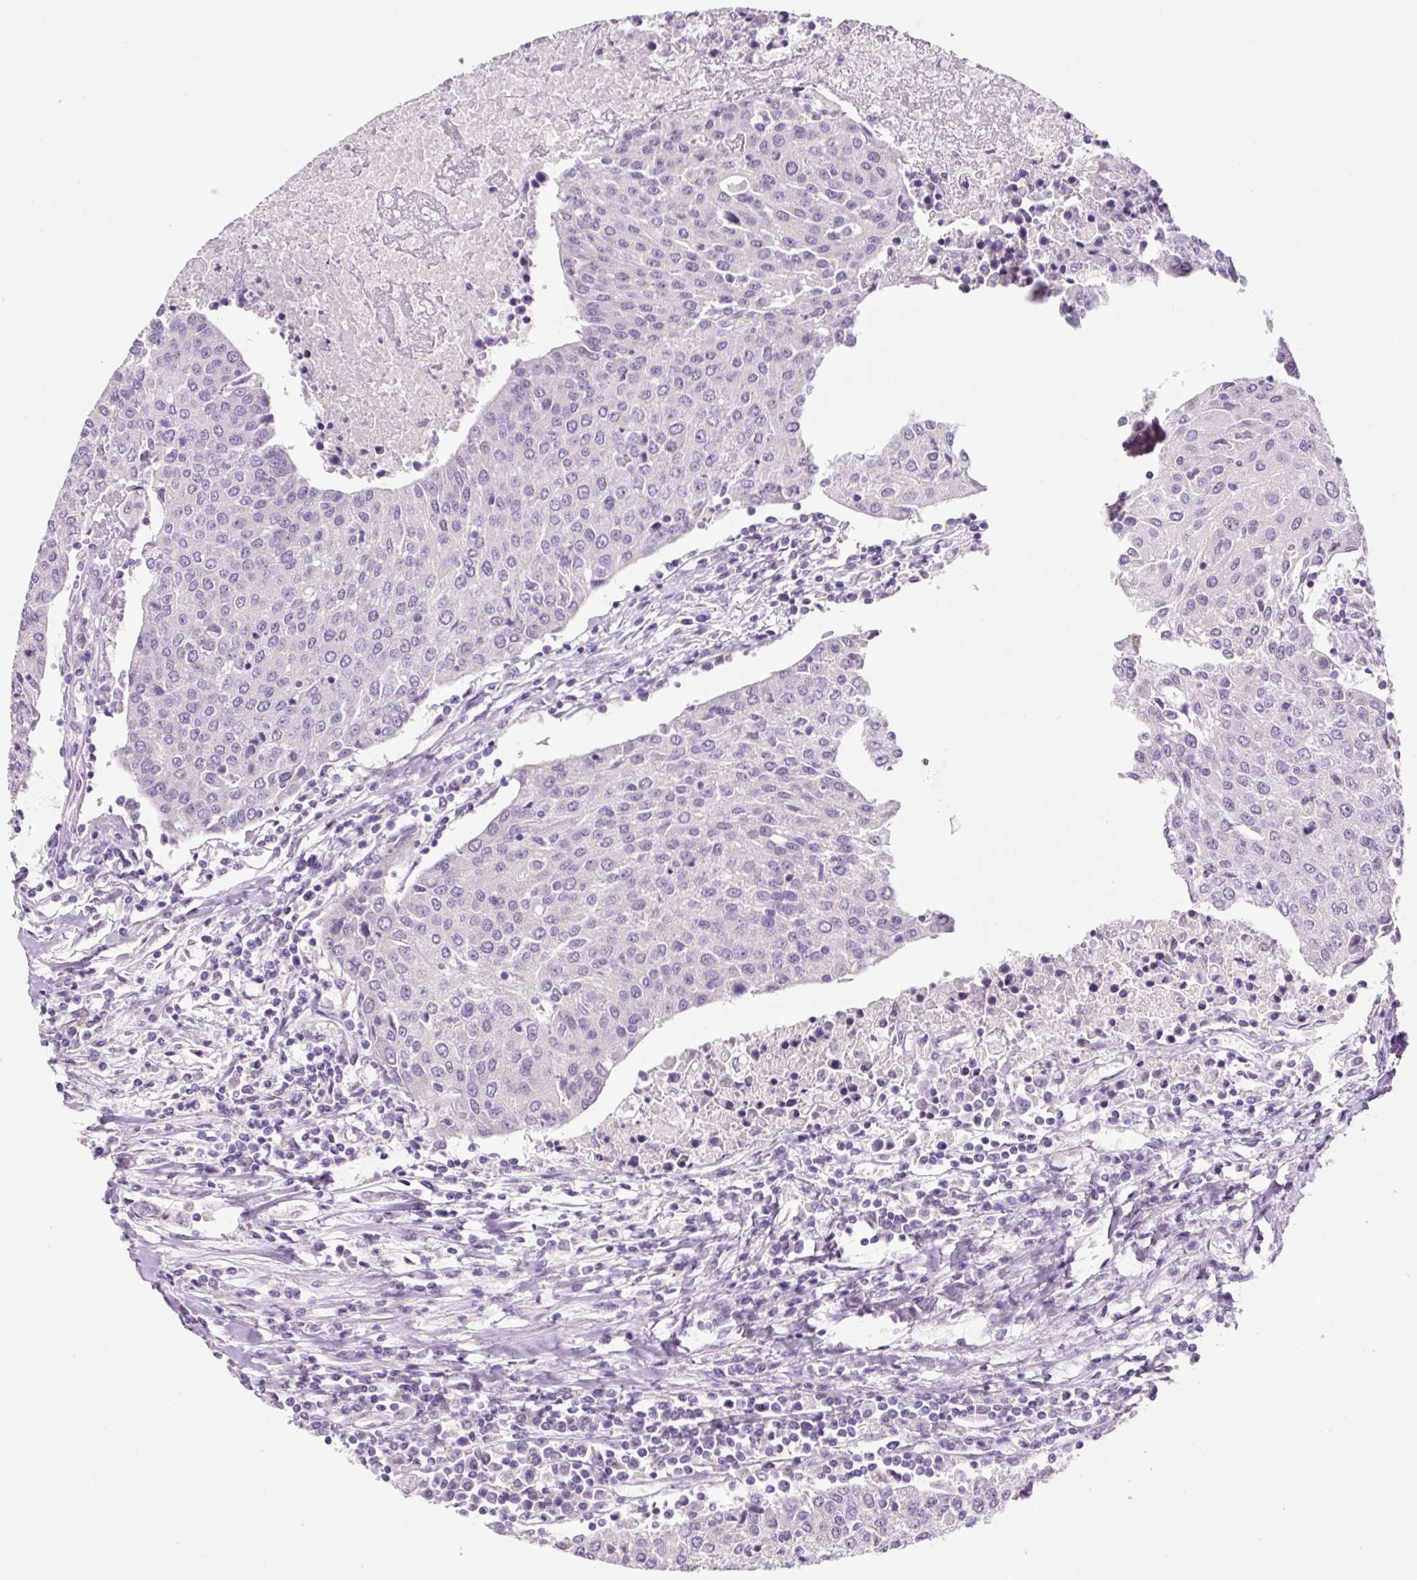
{"staining": {"intensity": "negative", "quantity": "none", "location": "none"}, "tissue": "urothelial cancer", "cell_type": "Tumor cells", "image_type": "cancer", "snomed": [{"axis": "morphology", "description": "Urothelial carcinoma, High grade"}, {"axis": "topography", "description": "Urinary bladder"}], "caption": "Tumor cells show no significant positivity in urothelial cancer.", "gene": "SYP", "patient": {"sex": "female", "age": 85}}